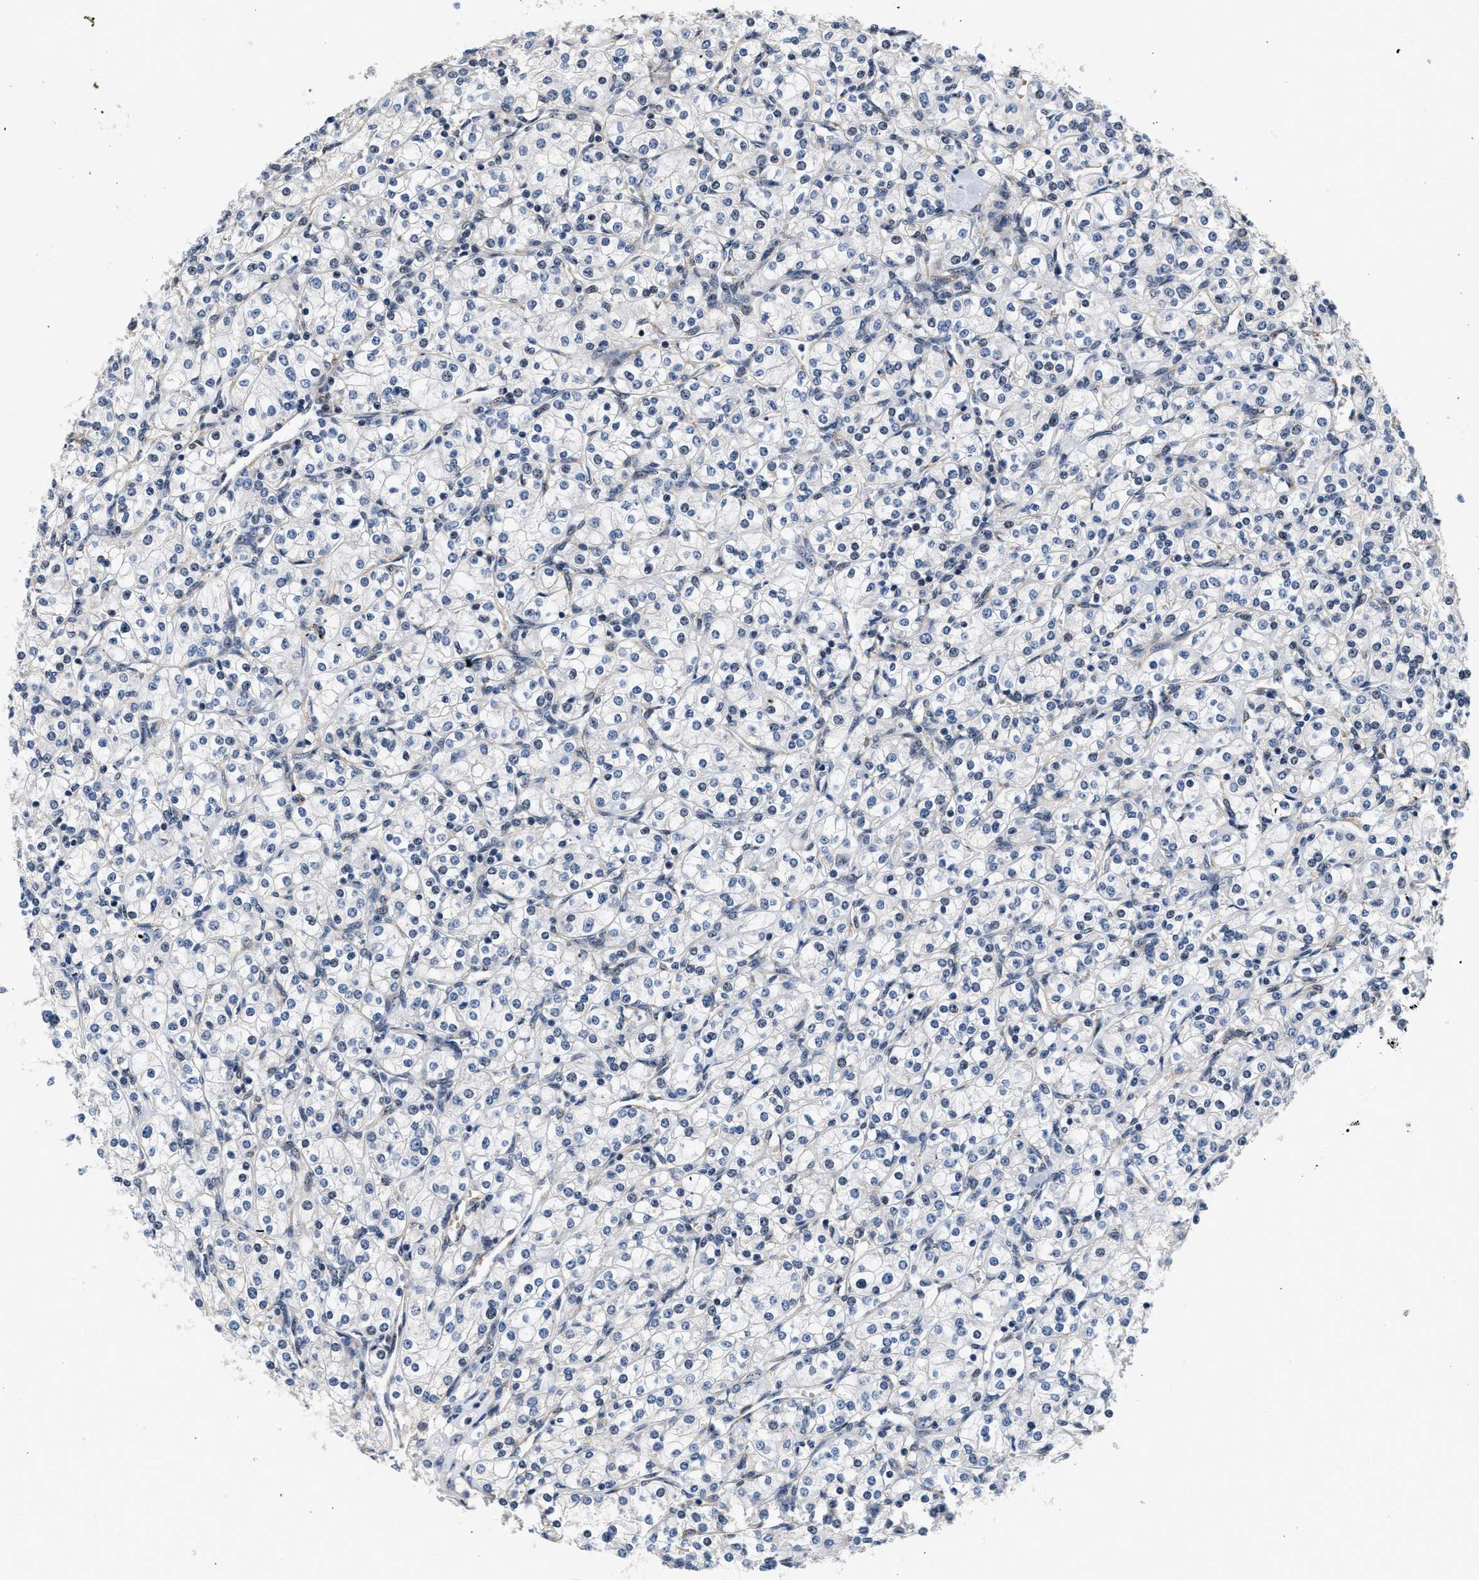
{"staining": {"intensity": "negative", "quantity": "none", "location": "none"}, "tissue": "renal cancer", "cell_type": "Tumor cells", "image_type": "cancer", "snomed": [{"axis": "morphology", "description": "Adenocarcinoma, NOS"}, {"axis": "topography", "description": "Kidney"}], "caption": "Immunohistochemistry (IHC) image of neoplastic tissue: human renal adenocarcinoma stained with DAB (3,3'-diaminobenzidine) exhibits no significant protein expression in tumor cells.", "gene": "VIP", "patient": {"sex": "male", "age": 77}}